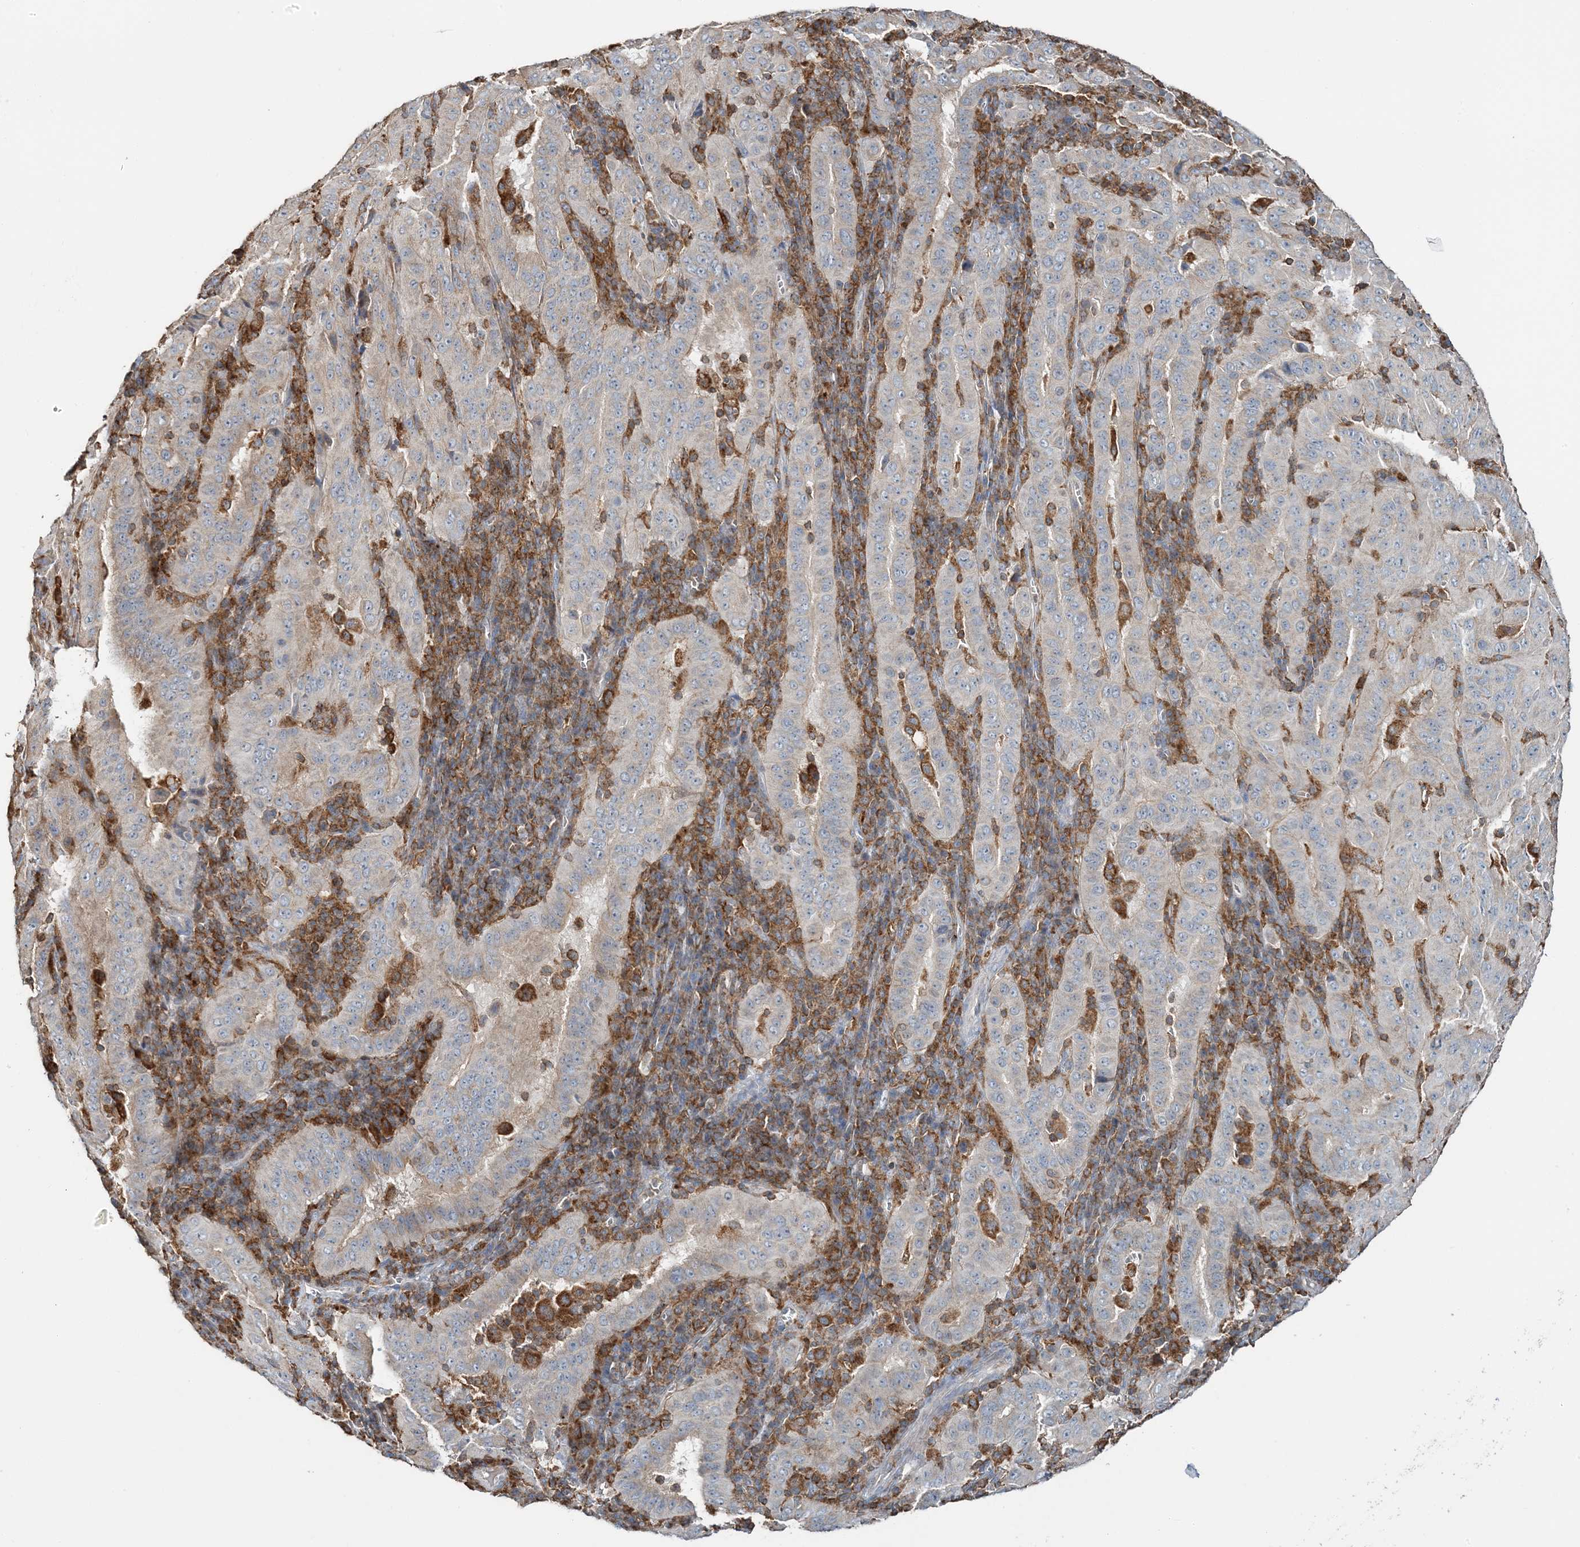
{"staining": {"intensity": "weak", "quantity": "25%-75%", "location": "cytoplasmic/membranous"}, "tissue": "pancreatic cancer", "cell_type": "Tumor cells", "image_type": "cancer", "snomed": [{"axis": "morphology", "description": "Adenocarcinoma, NOS"}, {"axis": "topography", "description": "Pancreas"}], "caption": "Immunohistochemical staining of pancreatic adenocarcinoma shows low levels of weak cytoplasmic/membranous expression in approximately 25%-75% of tumor cells.", "gene": "TMLHE", "patient": {"sex": "male", "age": 63}}